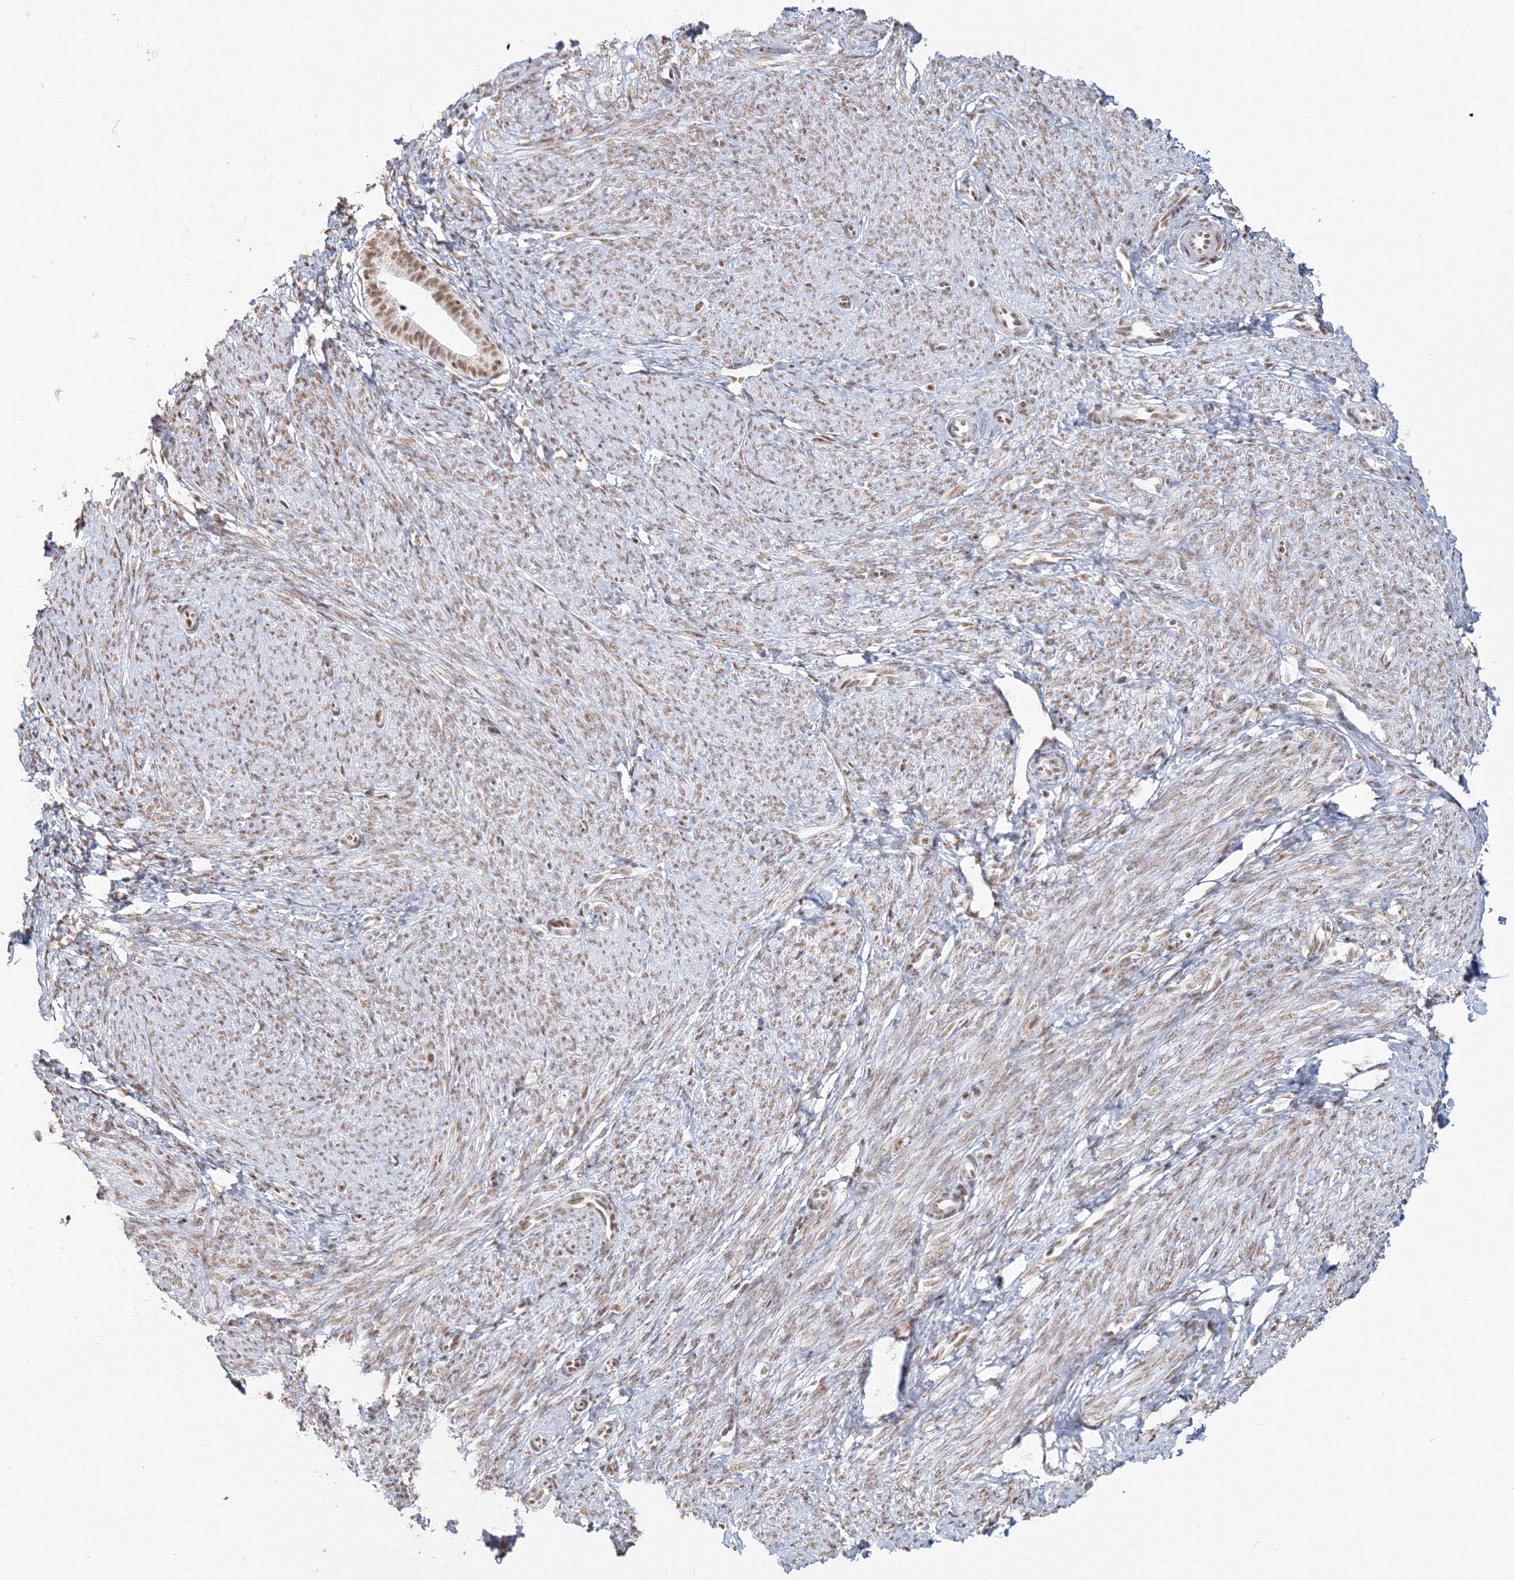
{"staining": {"intensity": "moderate", "quantity": "25%-75%", "location": "cytoplasmic/membranous,nuclear"}, "tissue": "endometrium", "cell_type": "Cells in endometrial stroma", "image_type": "normal", "snomed": [{"axis": "morphology", "description": "Normal tissue, NOS"}, {"axis": "topography", "description": "Endometrium"}], "caption": "Human endometrium stained with a brown dye shows moderate cytoplasmic/membranous,nuclear positive staining in approximately 25%-75% of cells in endometrial stroma.", "gene": "PPP4R2", "patient": {"sex": "female", "age": 72}}